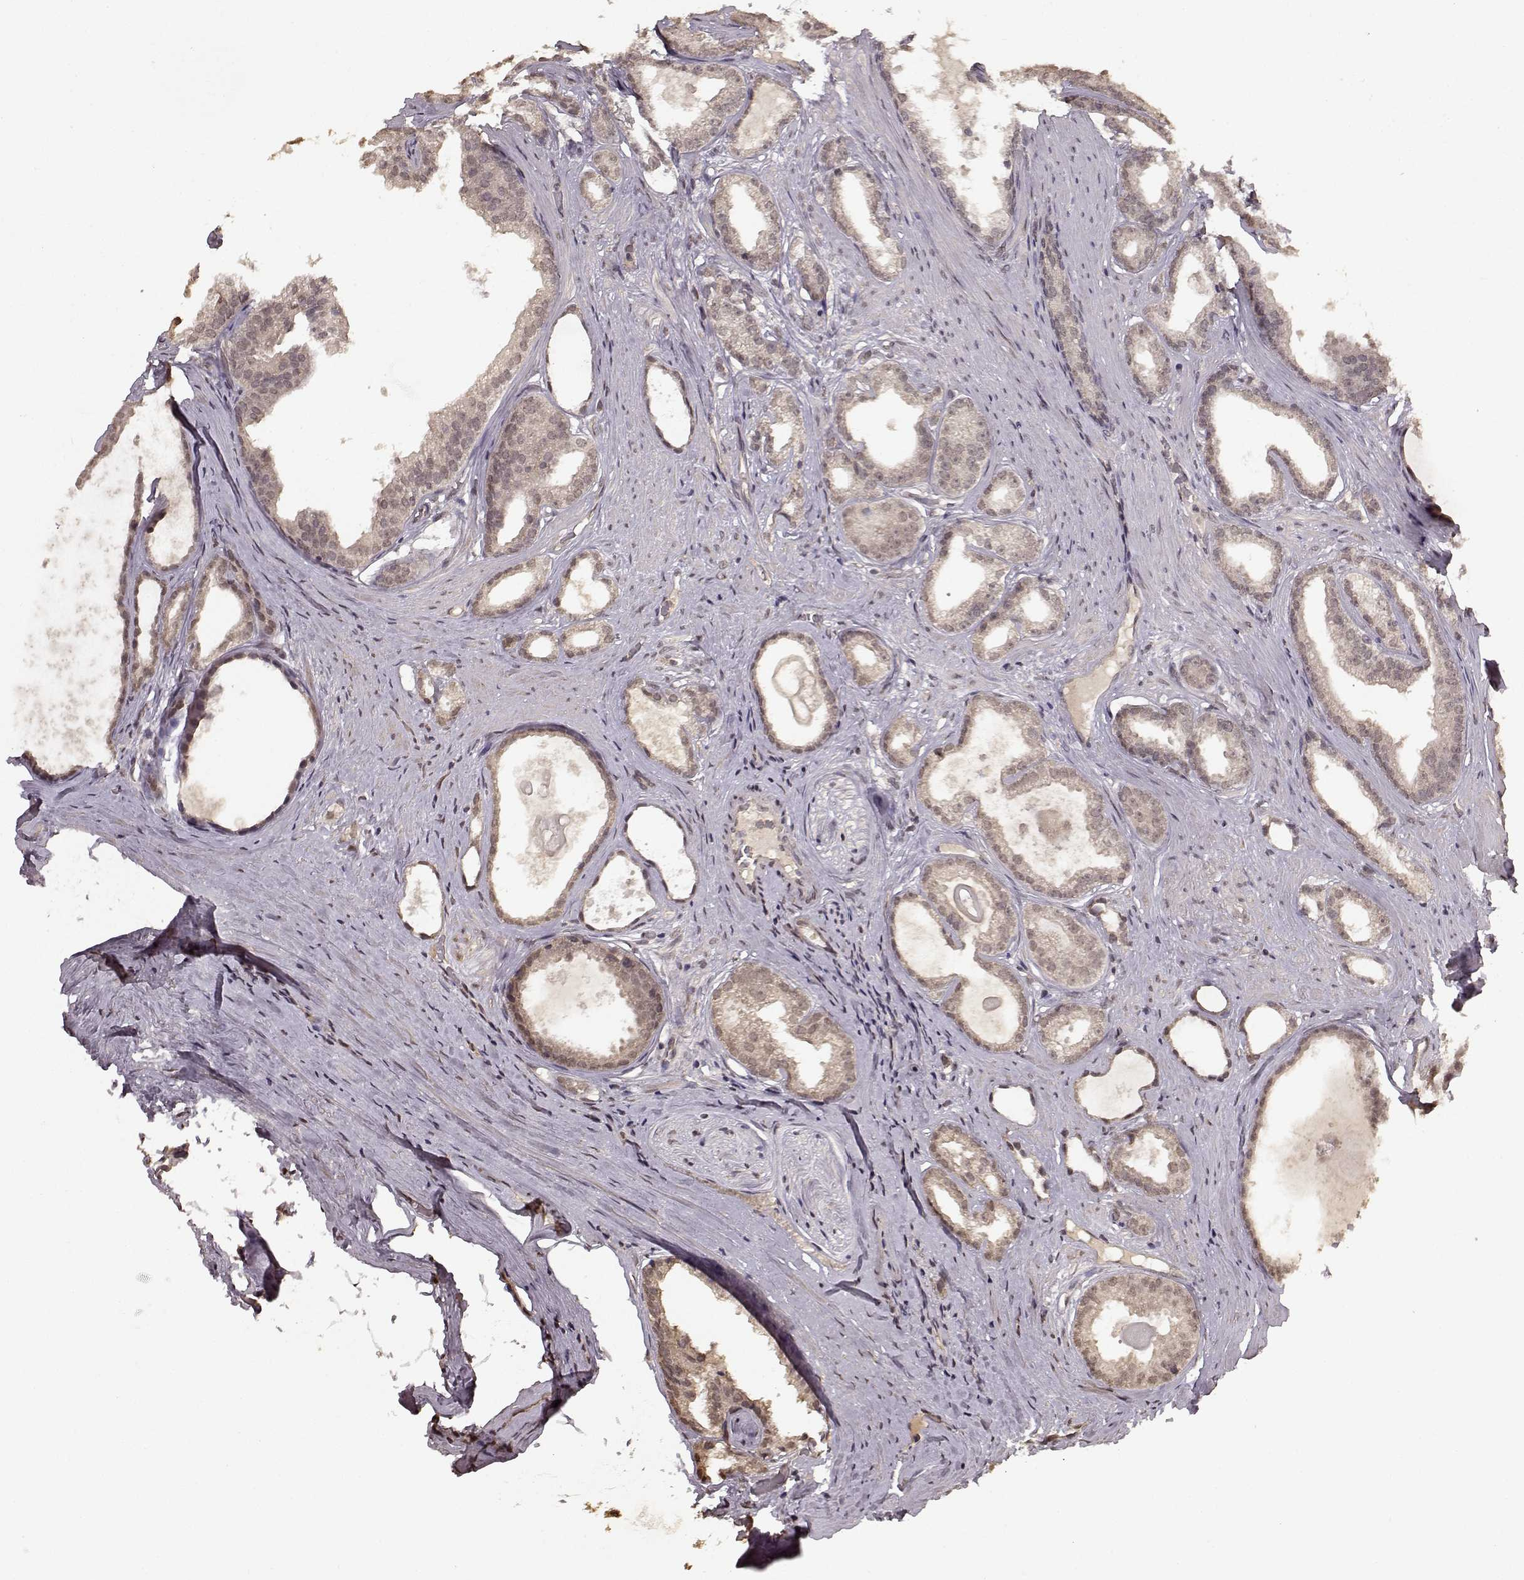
{"staining": {"intensity": "weak", "quantity": "<25%", "location": "cytoplasmic/membranous"}, "tissue": "prostate cancer", "cell_type": "Tumor cells", "image_type": "cancer", "snomed": [{"axis": "morphology", "description": "Adenocarcinoma, Low grade"}, {"axis": "topography", "description": "Prostate"}], "caption": "There is no significant positivity in tumor cells of prostate cancer. The staining was performed using DAB to visualize the protein expression in brown, while the nuclei were stained in blue with hematoxylin (Magnification: 20x).", "gene": "NTRK2", "patient": {"sex": "male", "age": 65}}